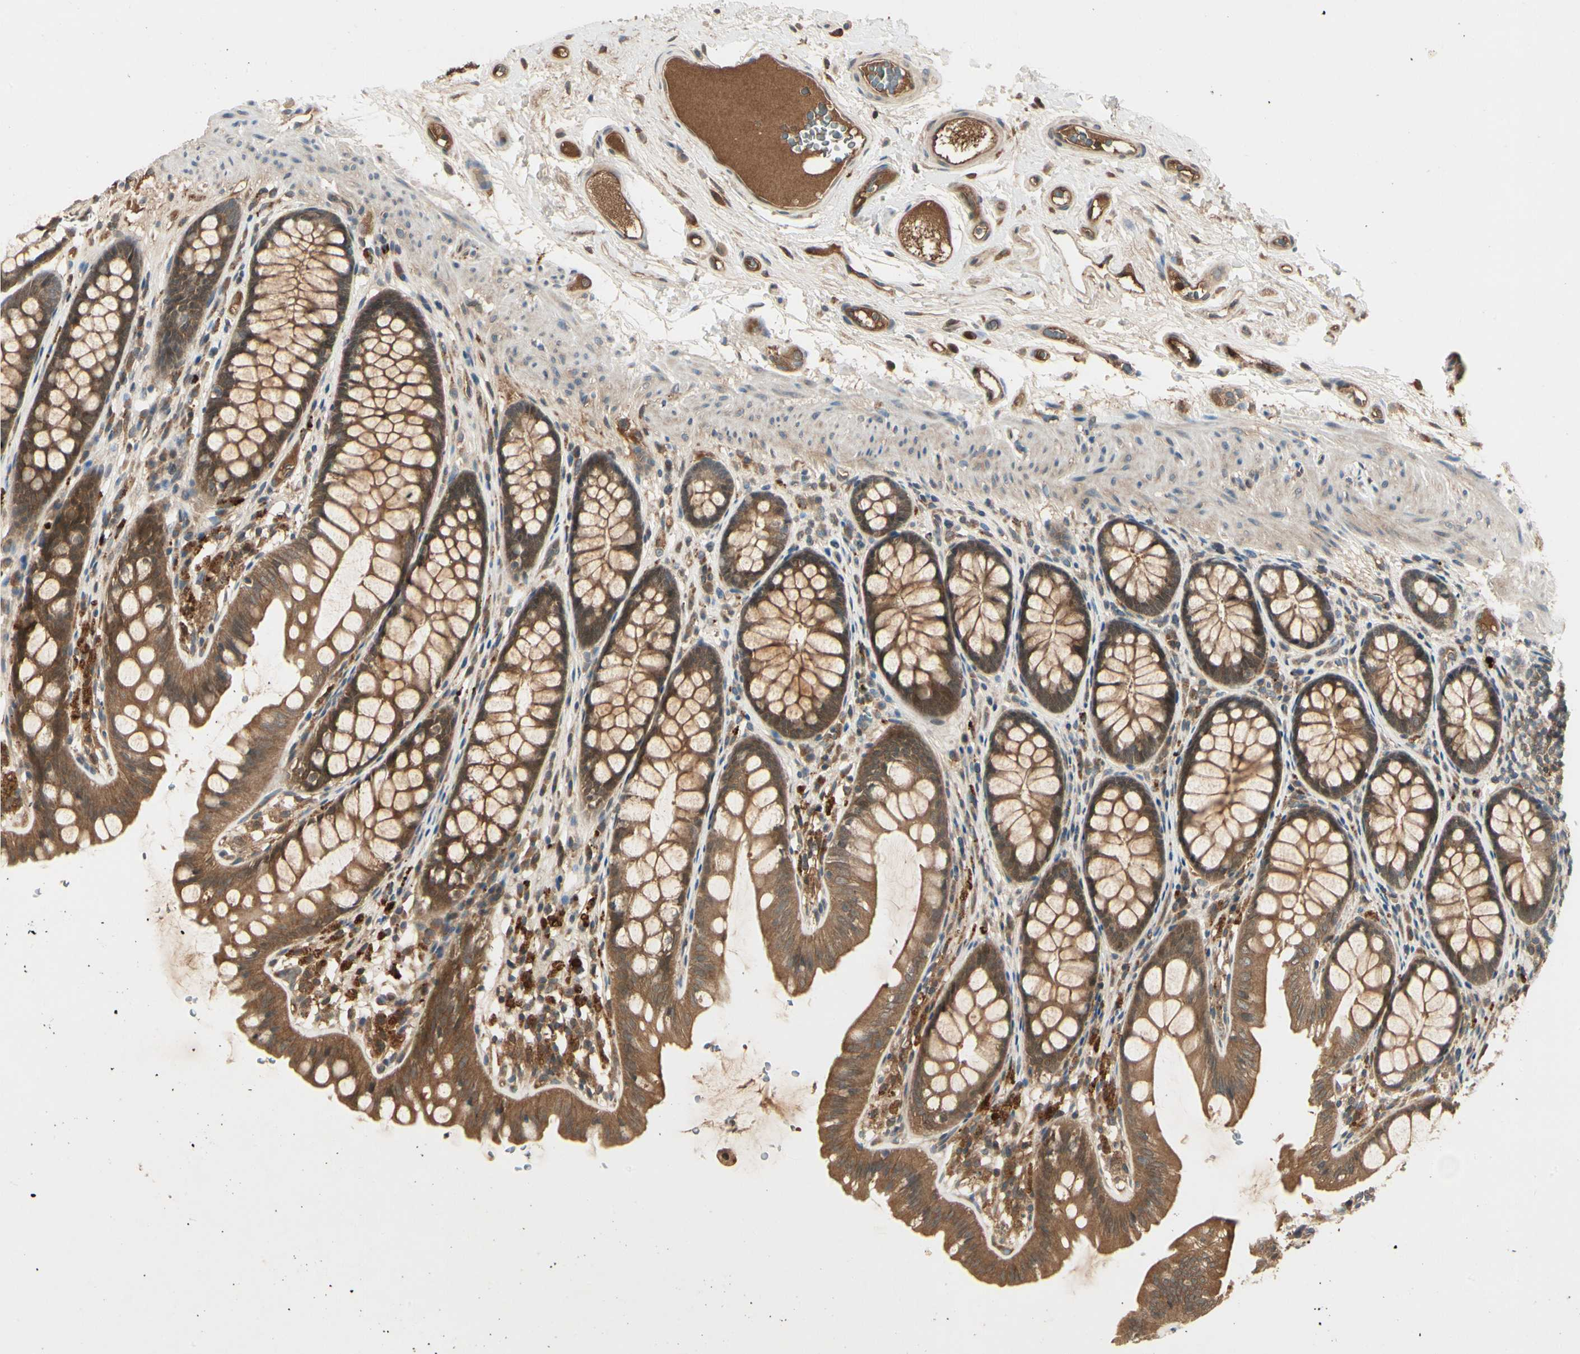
{"staining": {"intensity": "moderate", "quantity": ">75%", "location": "cytoplasmic/membranous"}, "tissue": "colon", "cell_type": "Endothelial cells", "image_type": "normal", "snomed": [{"axis": "morphology", "description": "Normal tissue, NOS"}, {"axis": "topography", "description": "Colon"}], "caption": "Endothelial cells exhibit moderate cytoplasmic/membranous expression in about >75% of cells in benign colon. Nuclei are stained in blue.", "gene": "RNF14", "patient": {"sex": "female", "age": 55}}